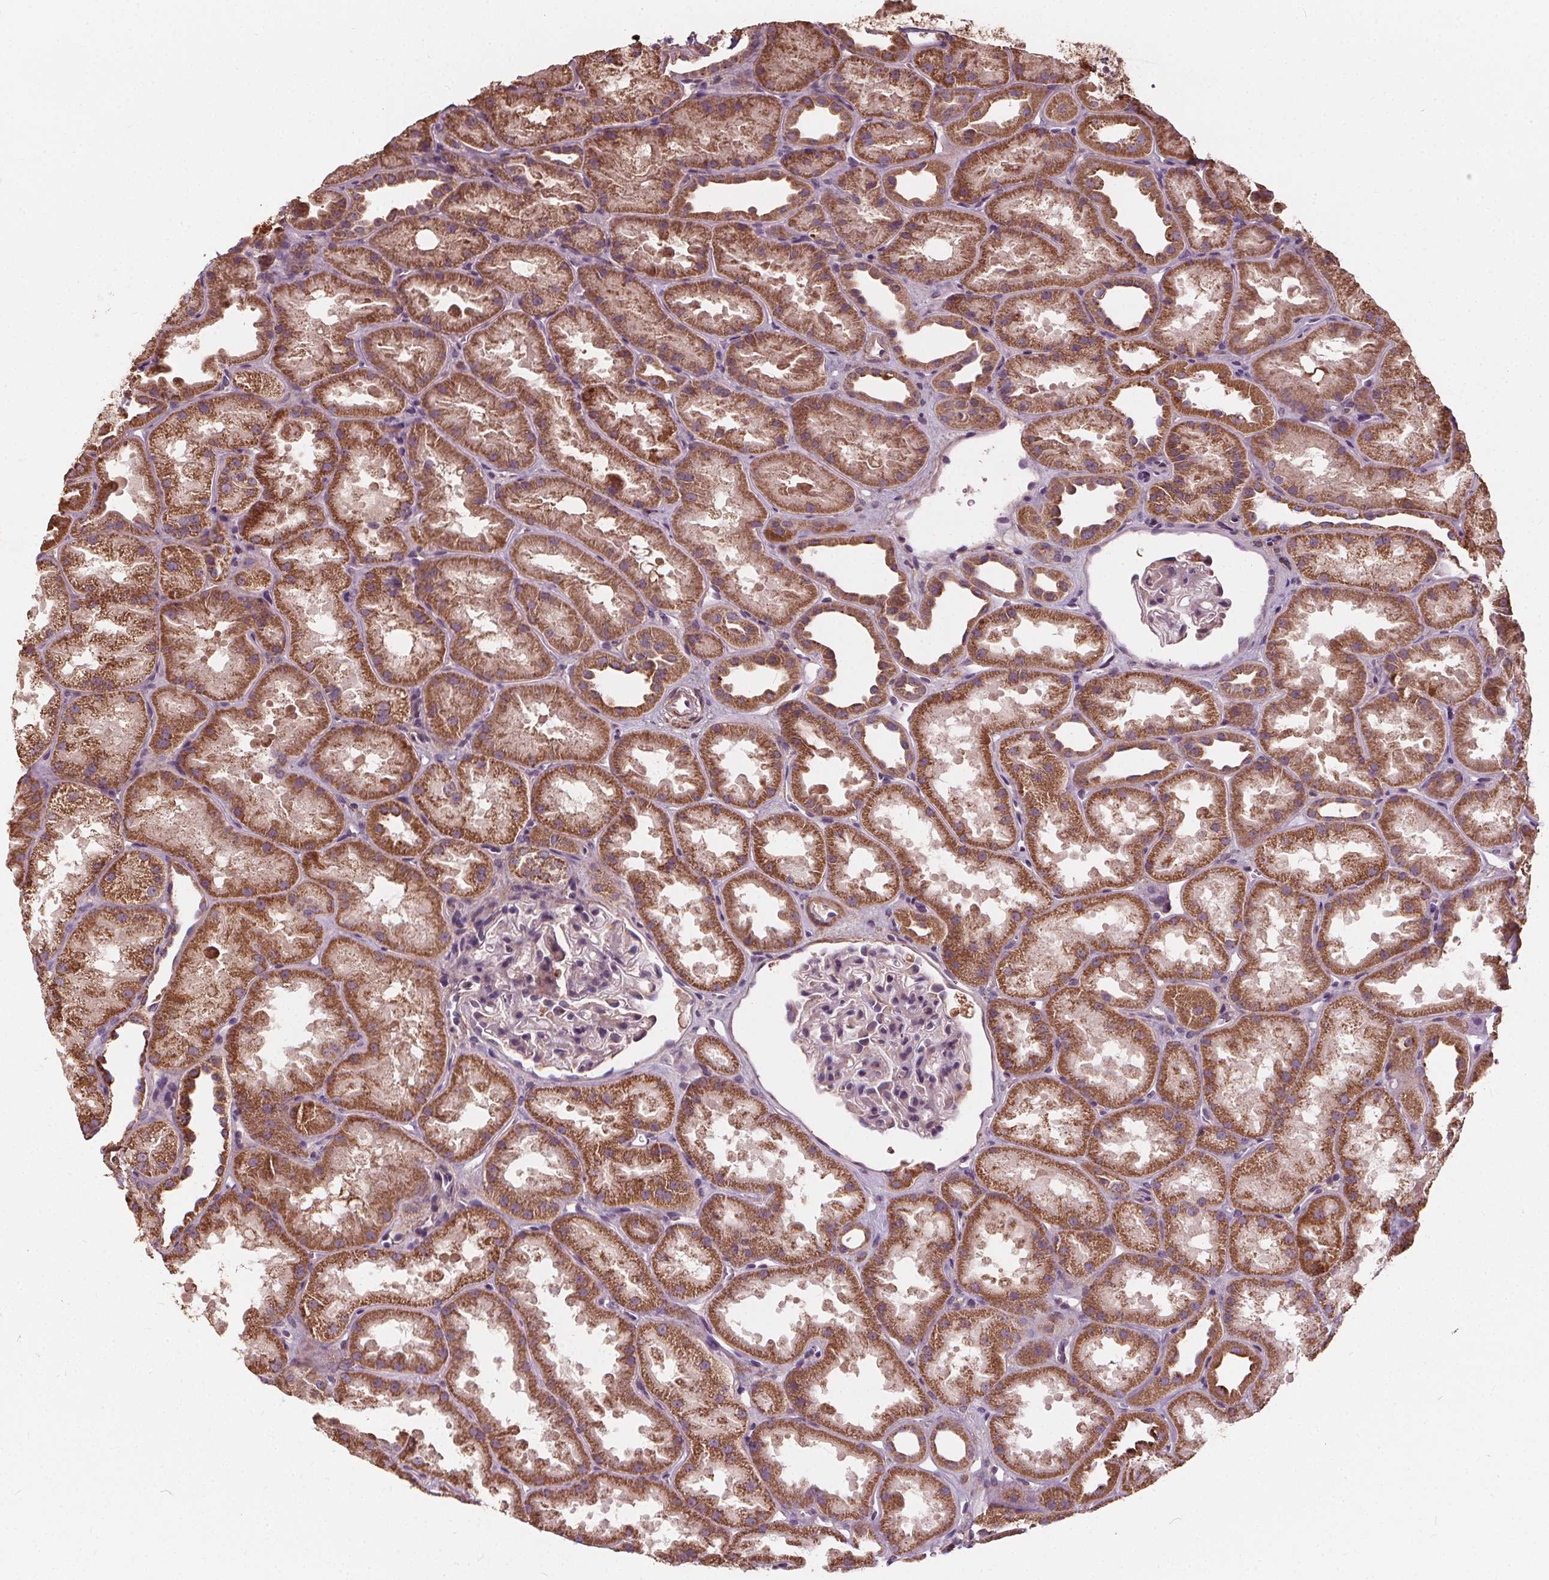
{"staining": {"intensity": "negative", "quantity": "none", "location": "none"}, "tissue": "kidney", "cell_type": "Cells in glomeruli", "image_type": "normal", "snomed": [{"axis": "morphology", "description": "Normal tissue, NOS"}, {"axis": "topography", "description": "Kidney"}], "caption": "DAB (3,3'-diaminobenzidine) immunohistochemical staining of normal human kidney displays no significant expression in cells in glomeruli.", "gene": "ORAI2", "patient": {"sex": "male", "age": 61}}